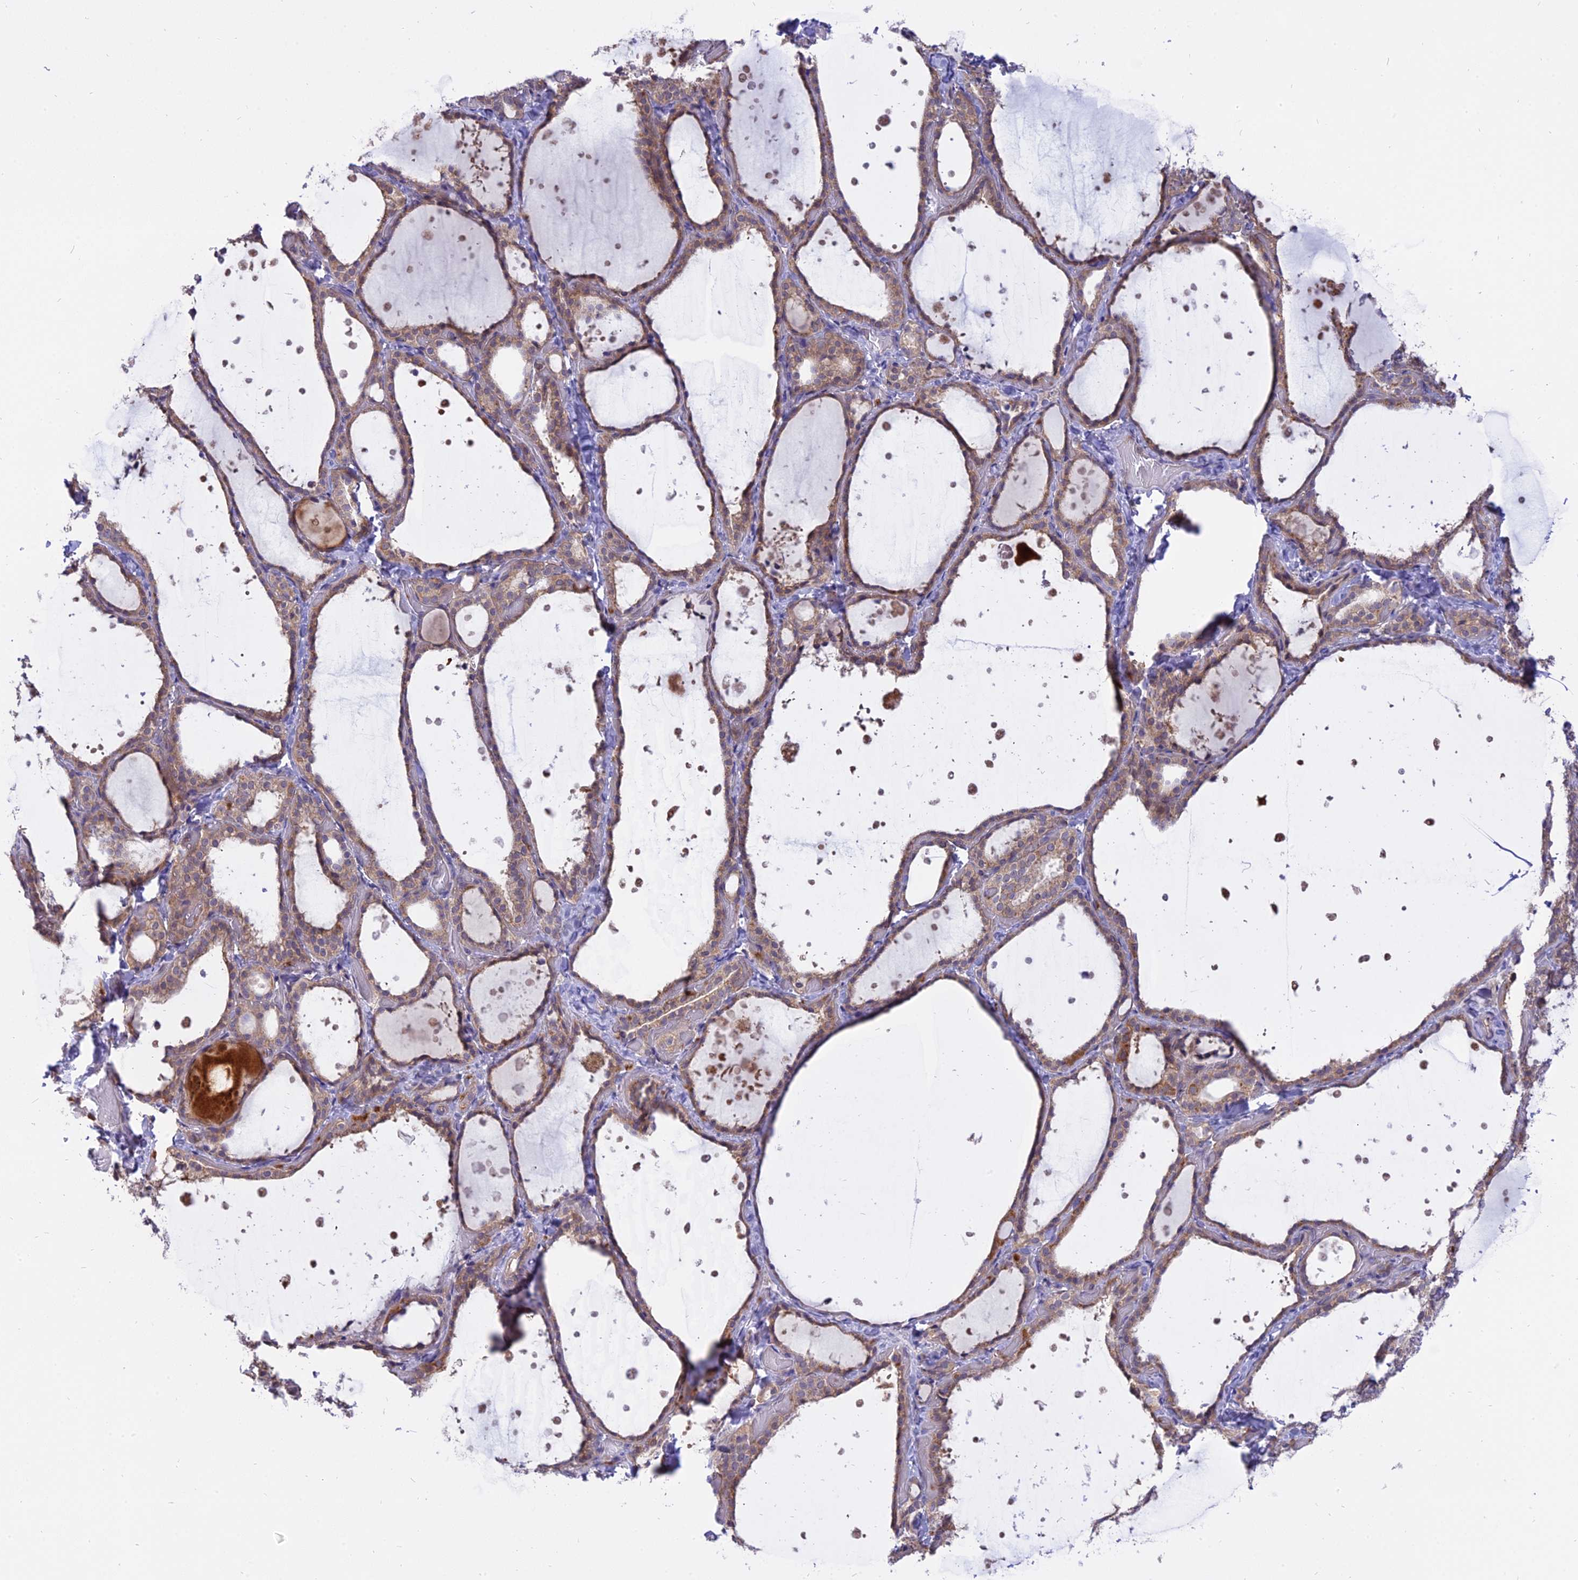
{"staining": {"intensity": "moderate", "quantity": ">75%", "location": "cytoplasmic/membranous"}, "tissue": "thyroid gland", "cell_type": "Glandular cells", "image_type": "normal", "snomed": [{"axis": "morphology", "description": "Normal tissue, NOS"}, {"axis": "topography", "description": "Thyroid gland"}], "caption": "IHC staining of benign thyroid gland, which exhibits medium levels of moderate cytoplasmic/membranous positivity in about >75% of glandular cells indicating moderate cytoplasmic/membranous protein staining. The staining was performed using DAB (3,3'-diaminobenzidine) (brown) for protein detection and nuclei were counterstained in hematoxylin (blue).", "gene": "IL21R", "patient": {"sex": "female", "age": 44}}